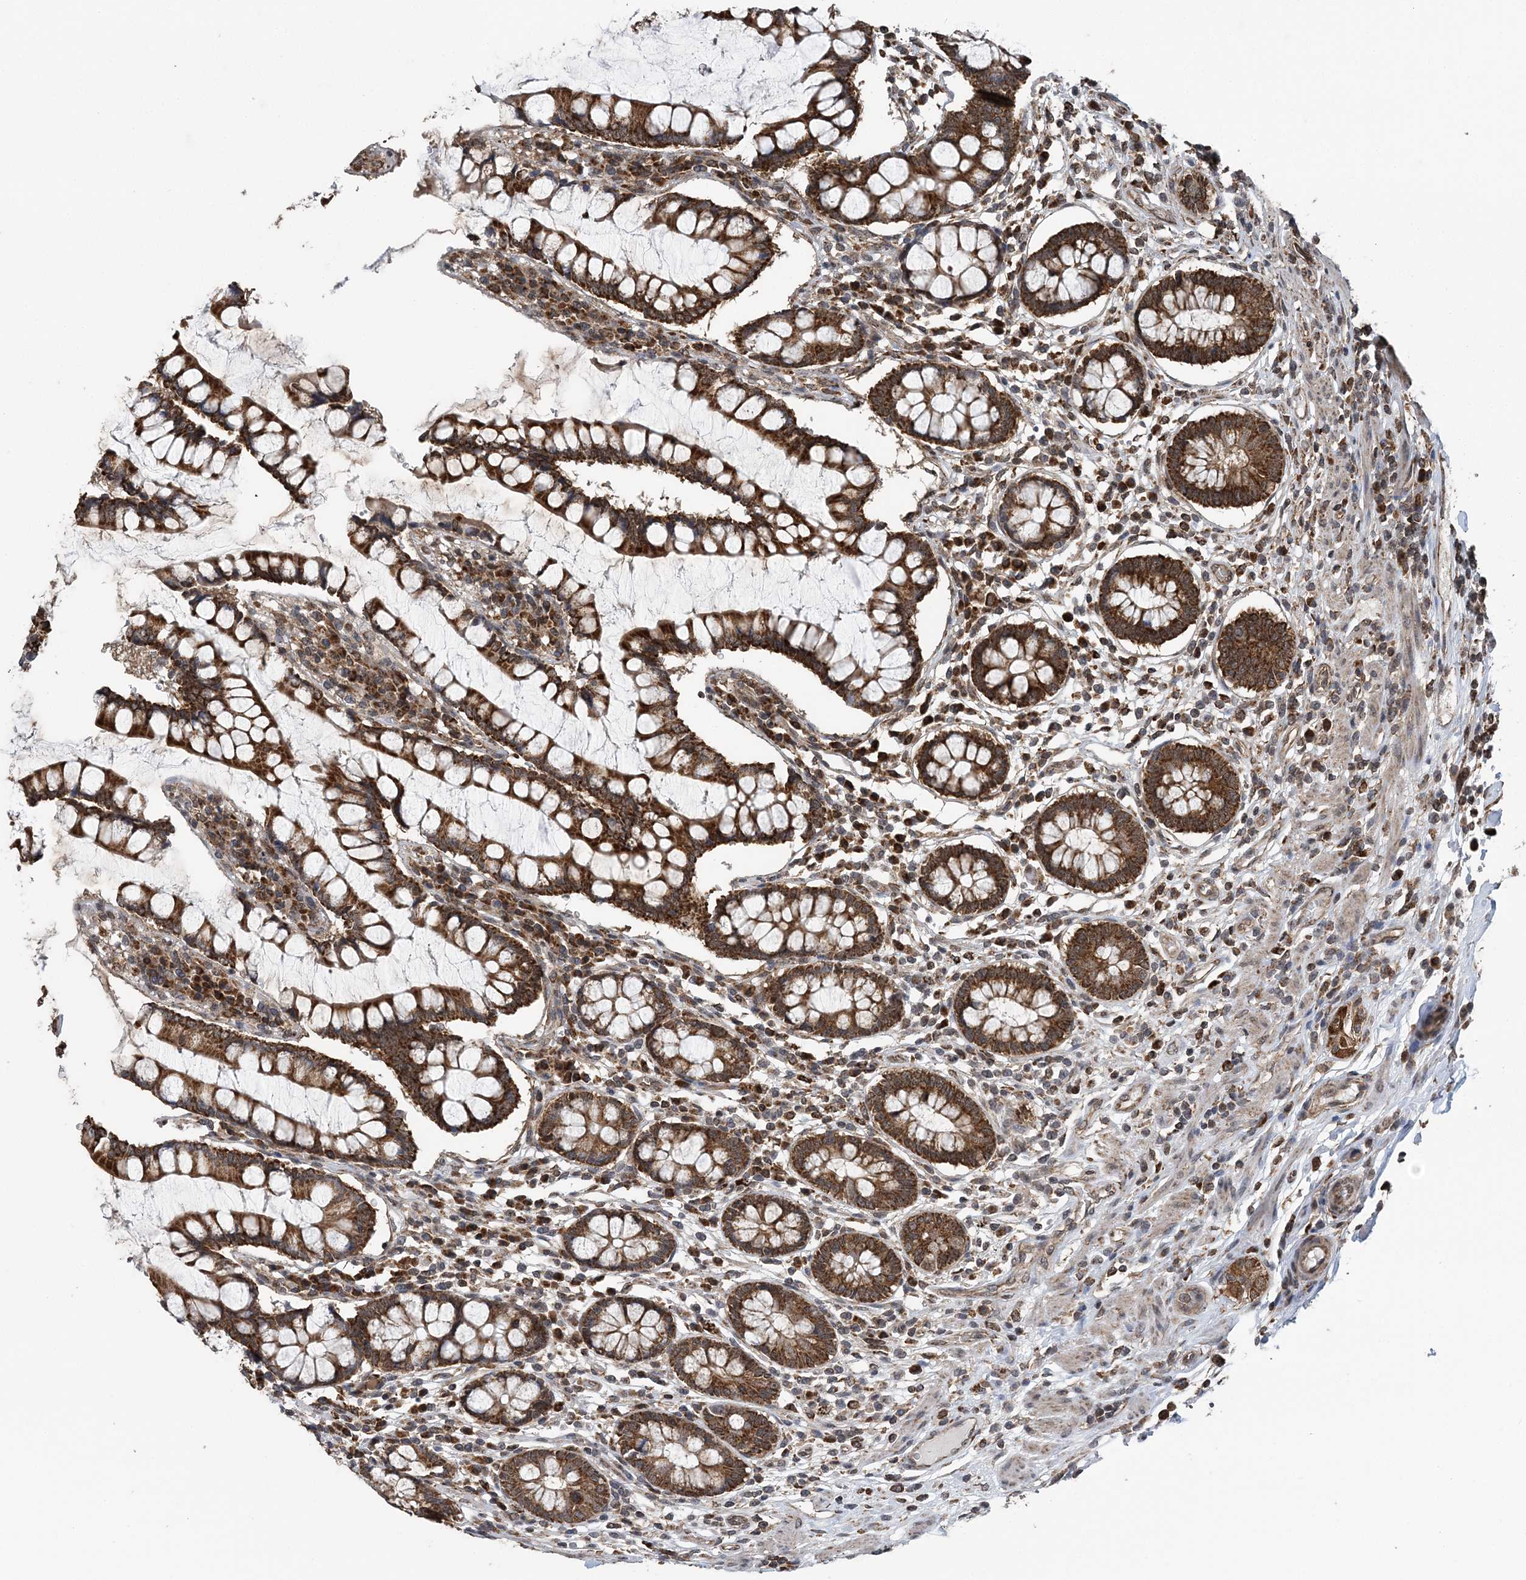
{"staining": {"intensity": "moderate", "quantity": ">75%", "location": "cytoplasmic/membranous"}, "tissue": "colon", "cell_type": "Endothelial cells", "image_type": "normal", "snomed": [{"axis": "morphology", "description": "Normal tissue, NOS"}, {"axis": "topography", "description": "Colon"}], "caption": "Immunohistochemical staining of normal colon displays medium levels of moderate cytoplasmic/membranous staining in about >75% of endothelial cells. Nuclei are stained in blue.", "gene": "PCBP1", "patient": {"sex": "female", "age": 79}}